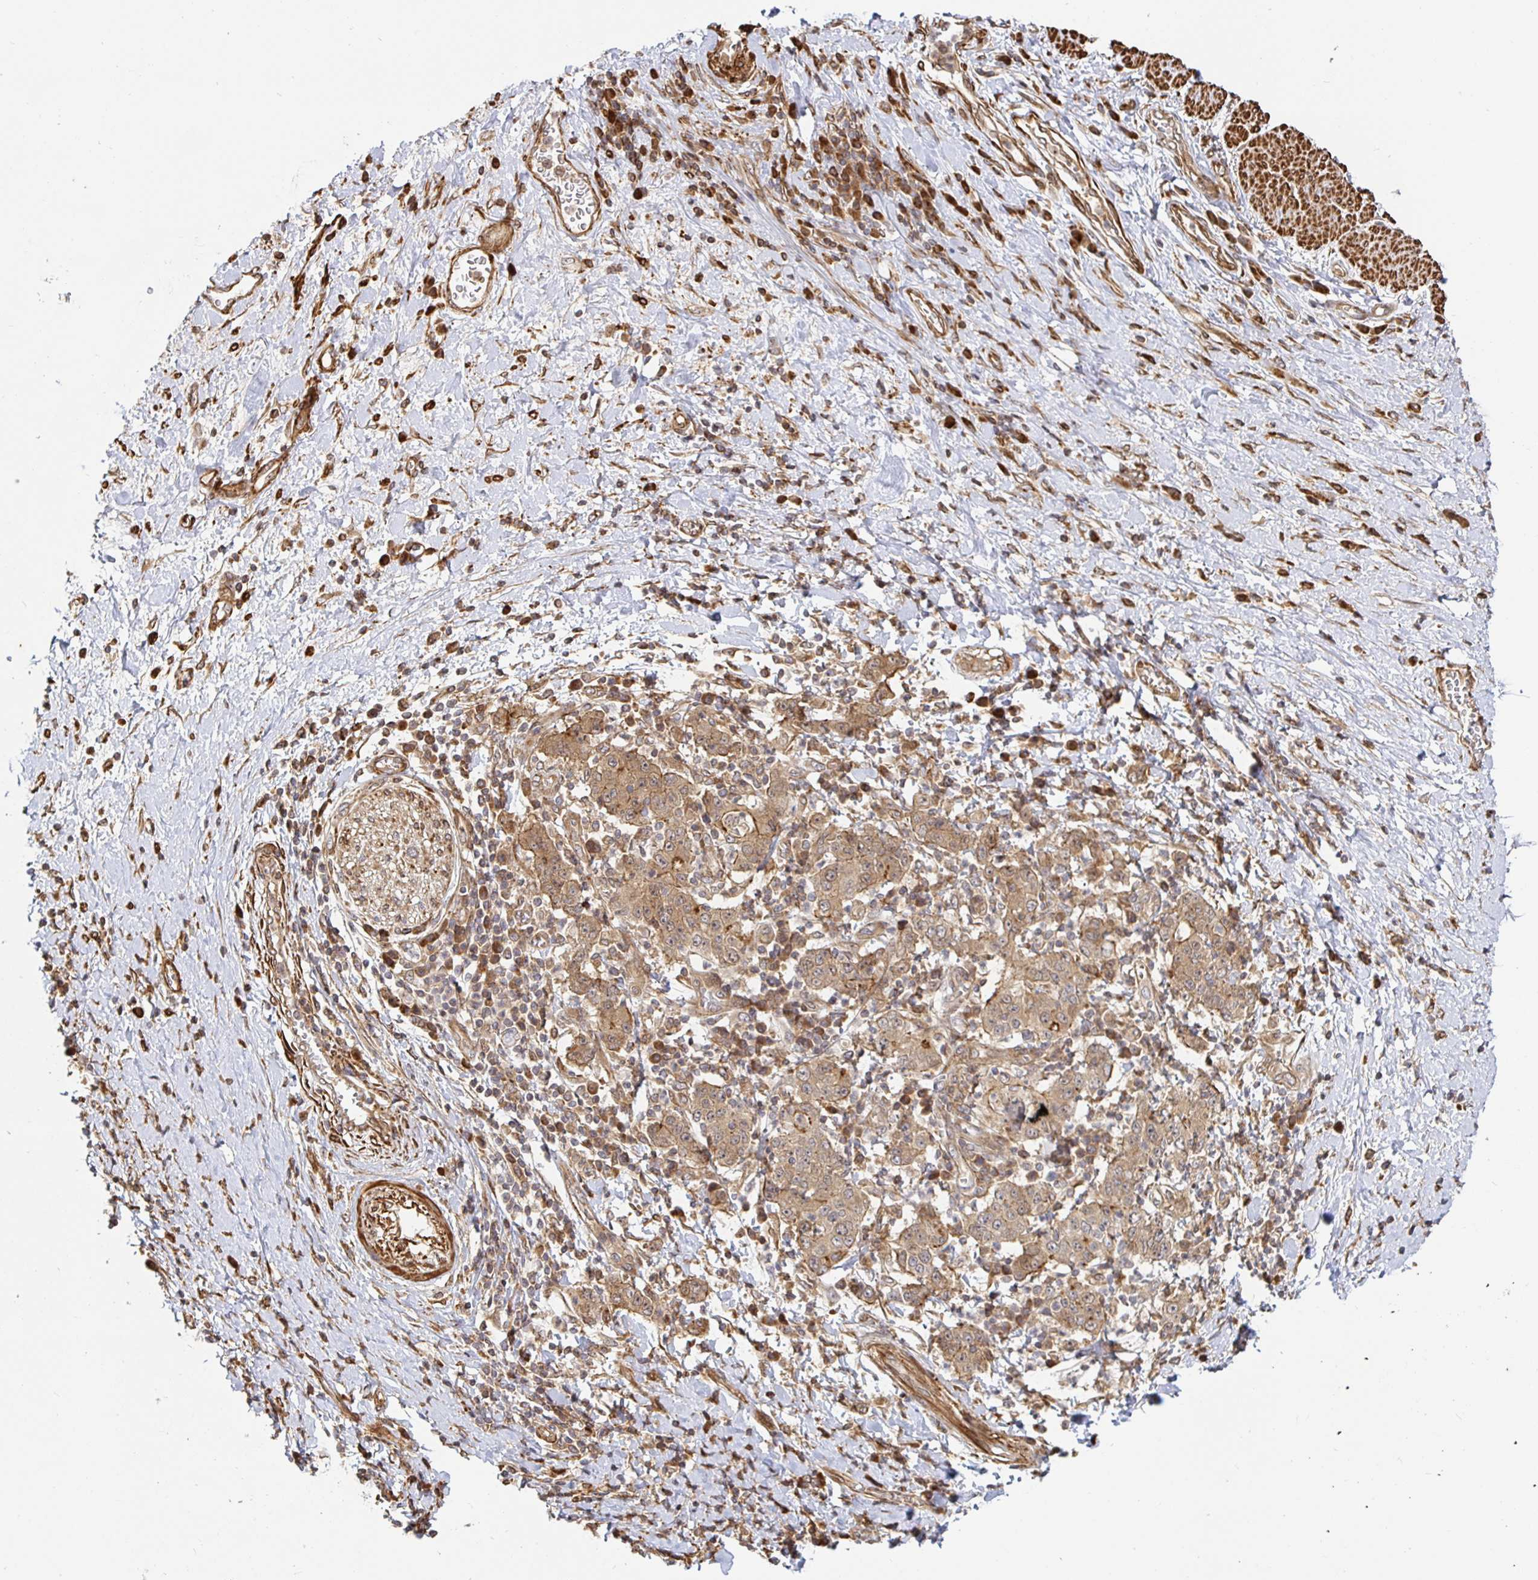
{"staining": {"intensity": "moderate", "quantity": ">75%", "location": "cytoplasmic/membranous"}, "tissue": "stomach cancer", "cell_type": "Tumor cells", "image_type": "cancer", "snomed": [{"axis": "morphology", "description": "Normal tissue, NOS"}, {"axis": "morphology", "description": "Adenocarcinoma, NOS"}, {"axis": "topography", "description": "Stomach, upper"}, {"axis": "topography", "description": "Stomach"}], "caption": "A photomicrograph showing moderate cytoplasmic/membranous staining in approximately >75% of tumor cells in stomach cancer (adenocarcinoma), as visualized by brown immunohistochemical staining.", "gene": "STRAP", "patient": {"sex": "male", "age": 59}}